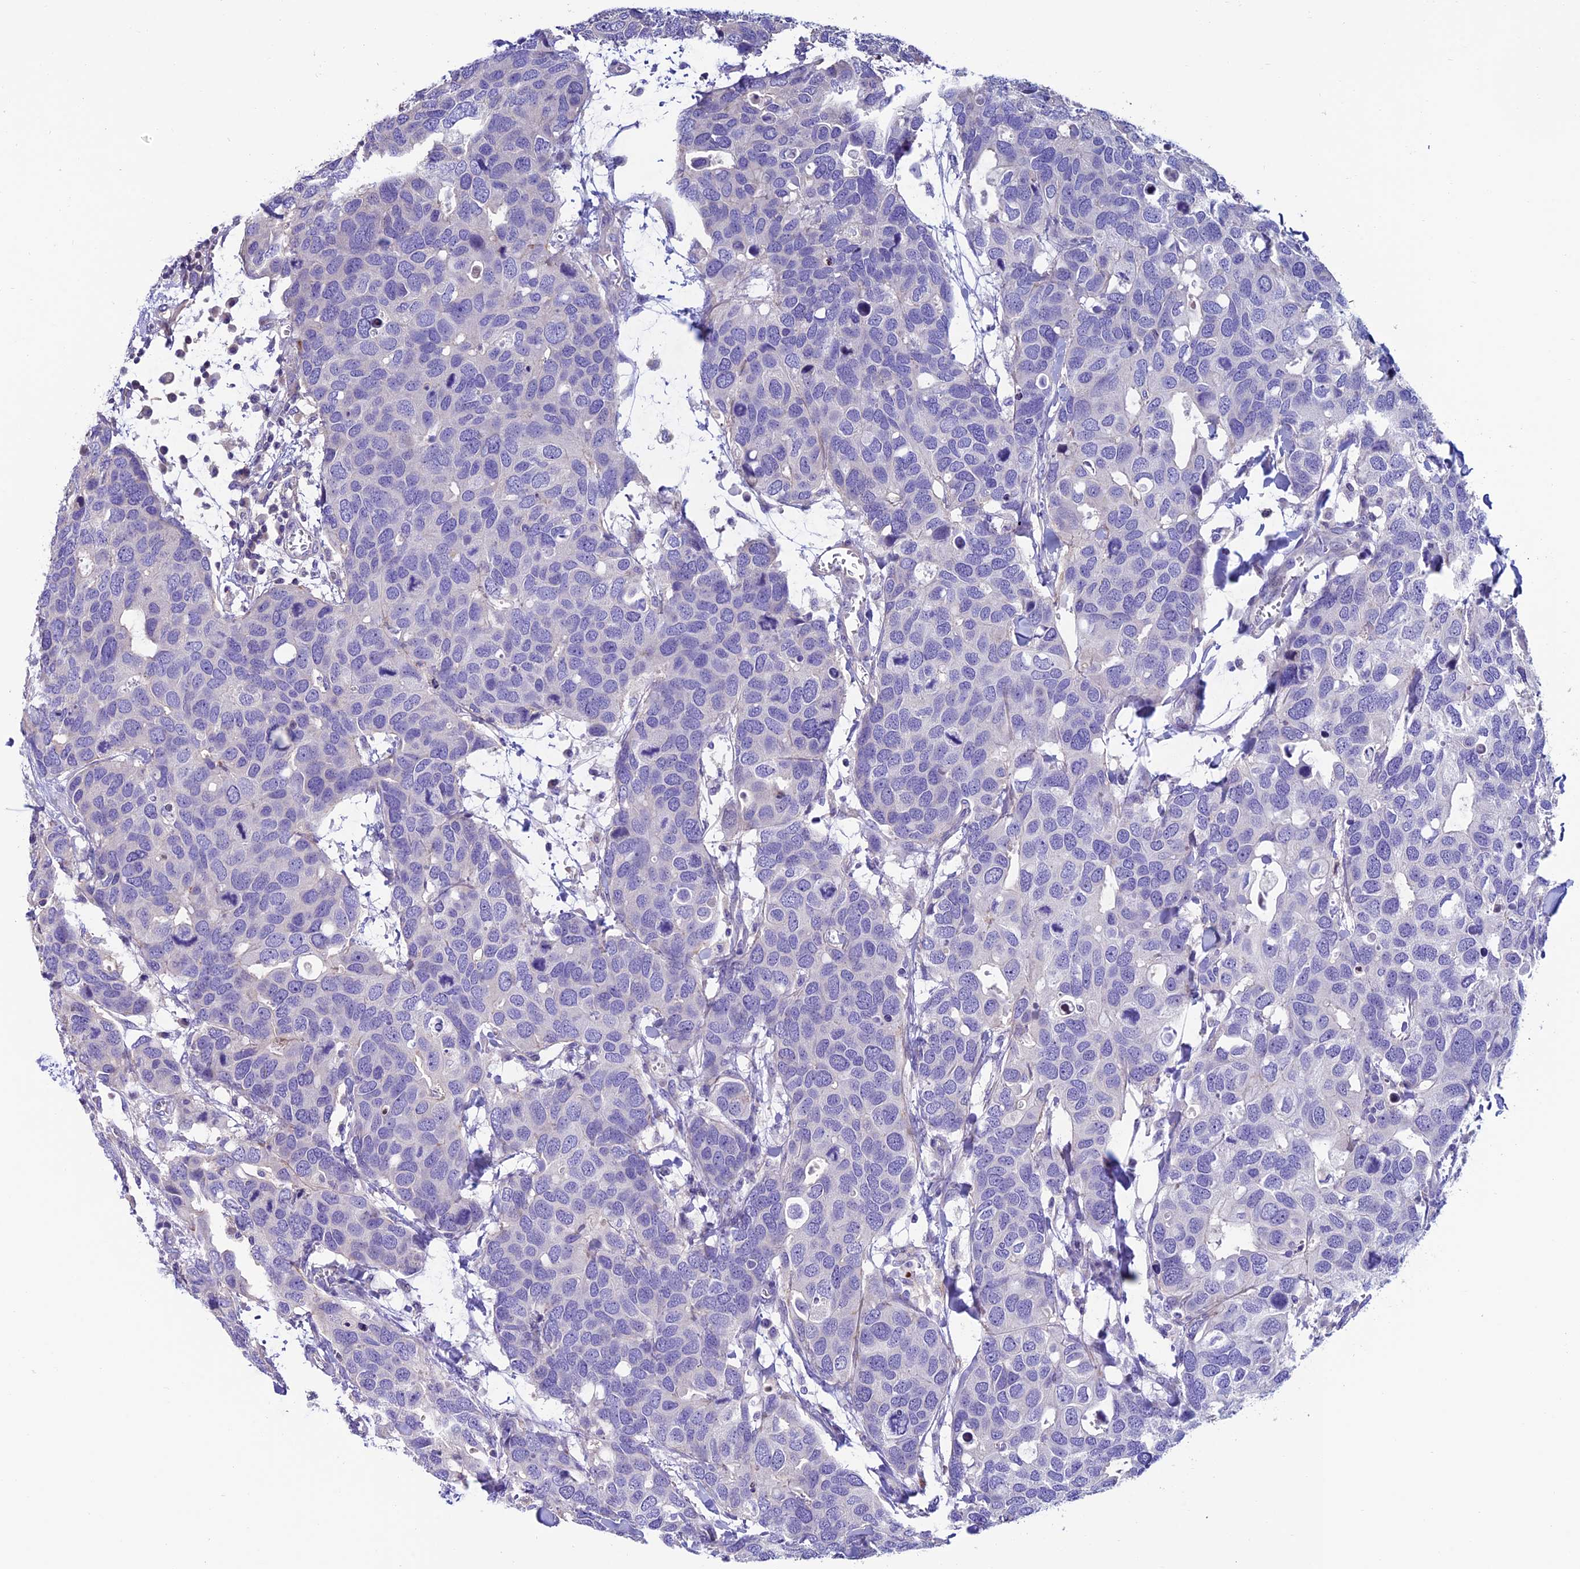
{"staining": {"intensity": "negative", "quantity": "none", "location": "none"}, "tissue": "breast cancer", "cell_type": "Tumor cells", "image_type": "cancer", "snomed": [{"axis": "morphology", "description": "Duct carcinoma"}, {"axis": "topography", "description": "Breast"}], "caption": "Tumor cells show no significant protein expression in breast cancer (invasive ductal carcinoma).", "gene": "FAM178B", "patient": {"sex": "female", "age": 83}}